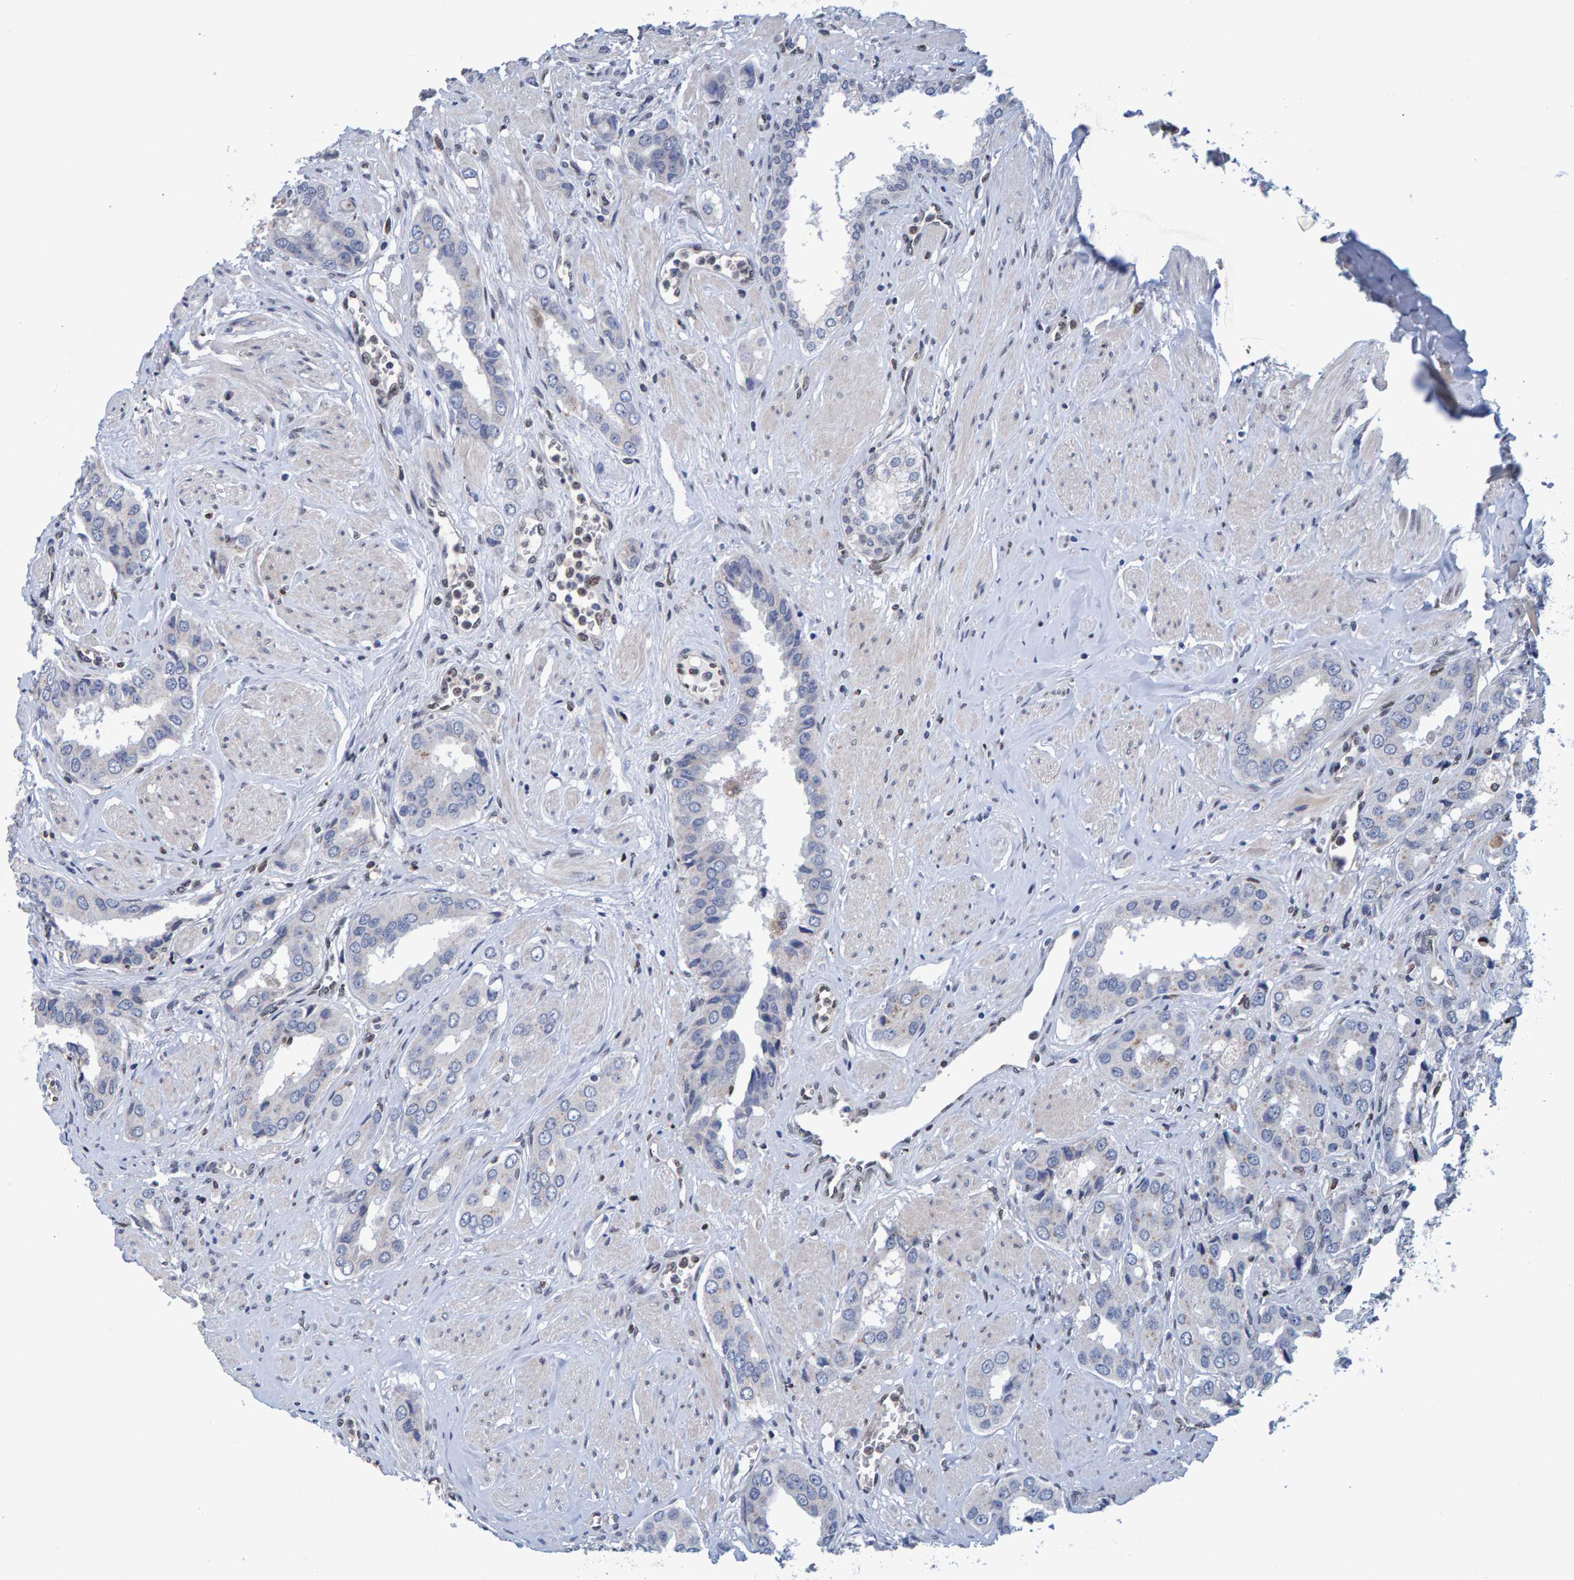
{"staining": {"intensity": "negative", "quantity": "none", "location": "none"}, "tissue": "prostate cancer", "cell_type": "Tumor cells", "image_type": "cancer", "snomed": [{"axis": "morphology", "description": "Adenocarcinoma, High grade"}, {"axis": "topography", "description": "Prostate"}], "caption": "This is an IHC photomicrograph of prostate cancer. There is no expression in tumor cells.", "gene": "QKI", "patient": {"sex": "male", "age": 52}}